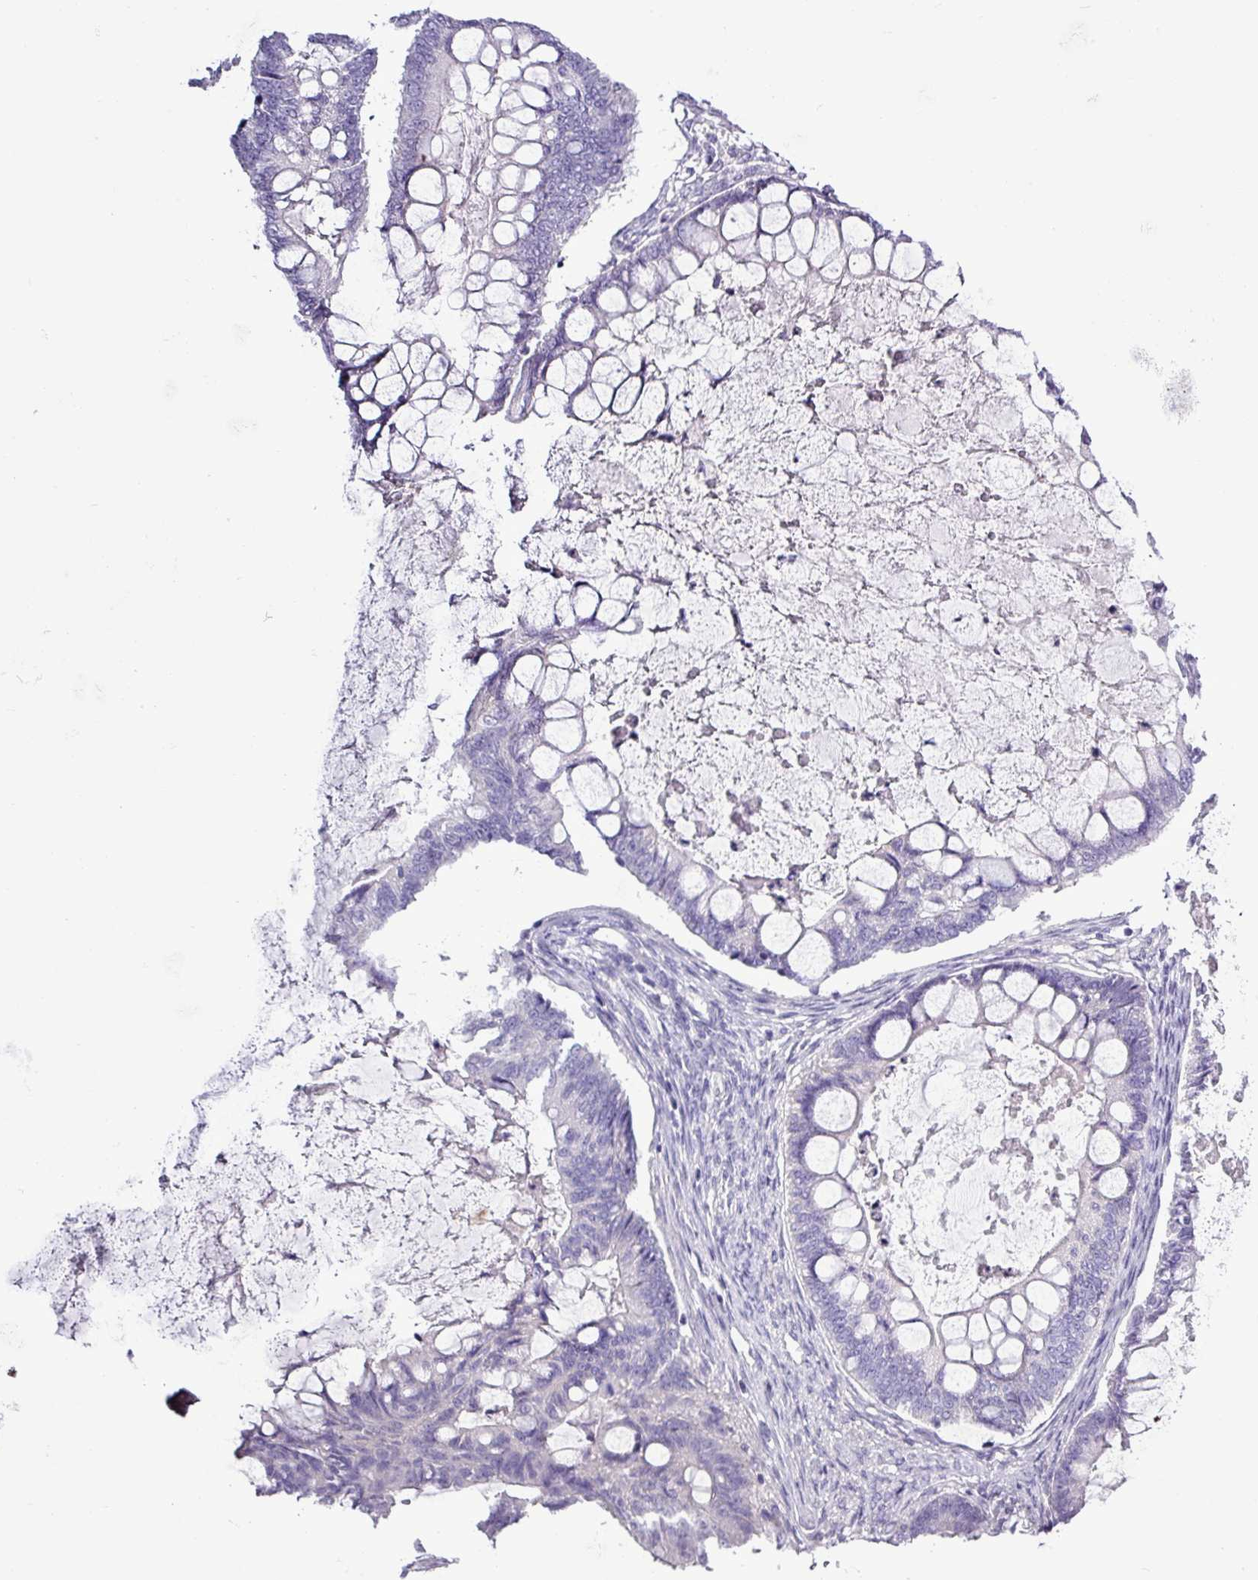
{"staining": {"intensity": "negative", "quantity": "none", "location": "none"}, "tissue": "ovarian cancer", "cell_type": "Tumor cells", "image_type": "cancer", "snomed": [{"axis": "morphology", "description": "Cystadenocarcinoma, mucinous, NOS"}, {"axis": "topography", "description": "Ovary"}], "caption": "A high-resolution photomicrograph shows IHC staining of ovarian mucinous cystadenocarcinoma, which shows no significant expression in tumor cells. The staining was performed using DAB (3,3'-diaminobenzidine) to visualize the protein expression in brown, while the nuclei were stained in blue with hematoxylin (Magnification: 20x).", "gene": "ALDH3A1", "patient": {"sex": "female", "age": 61}}